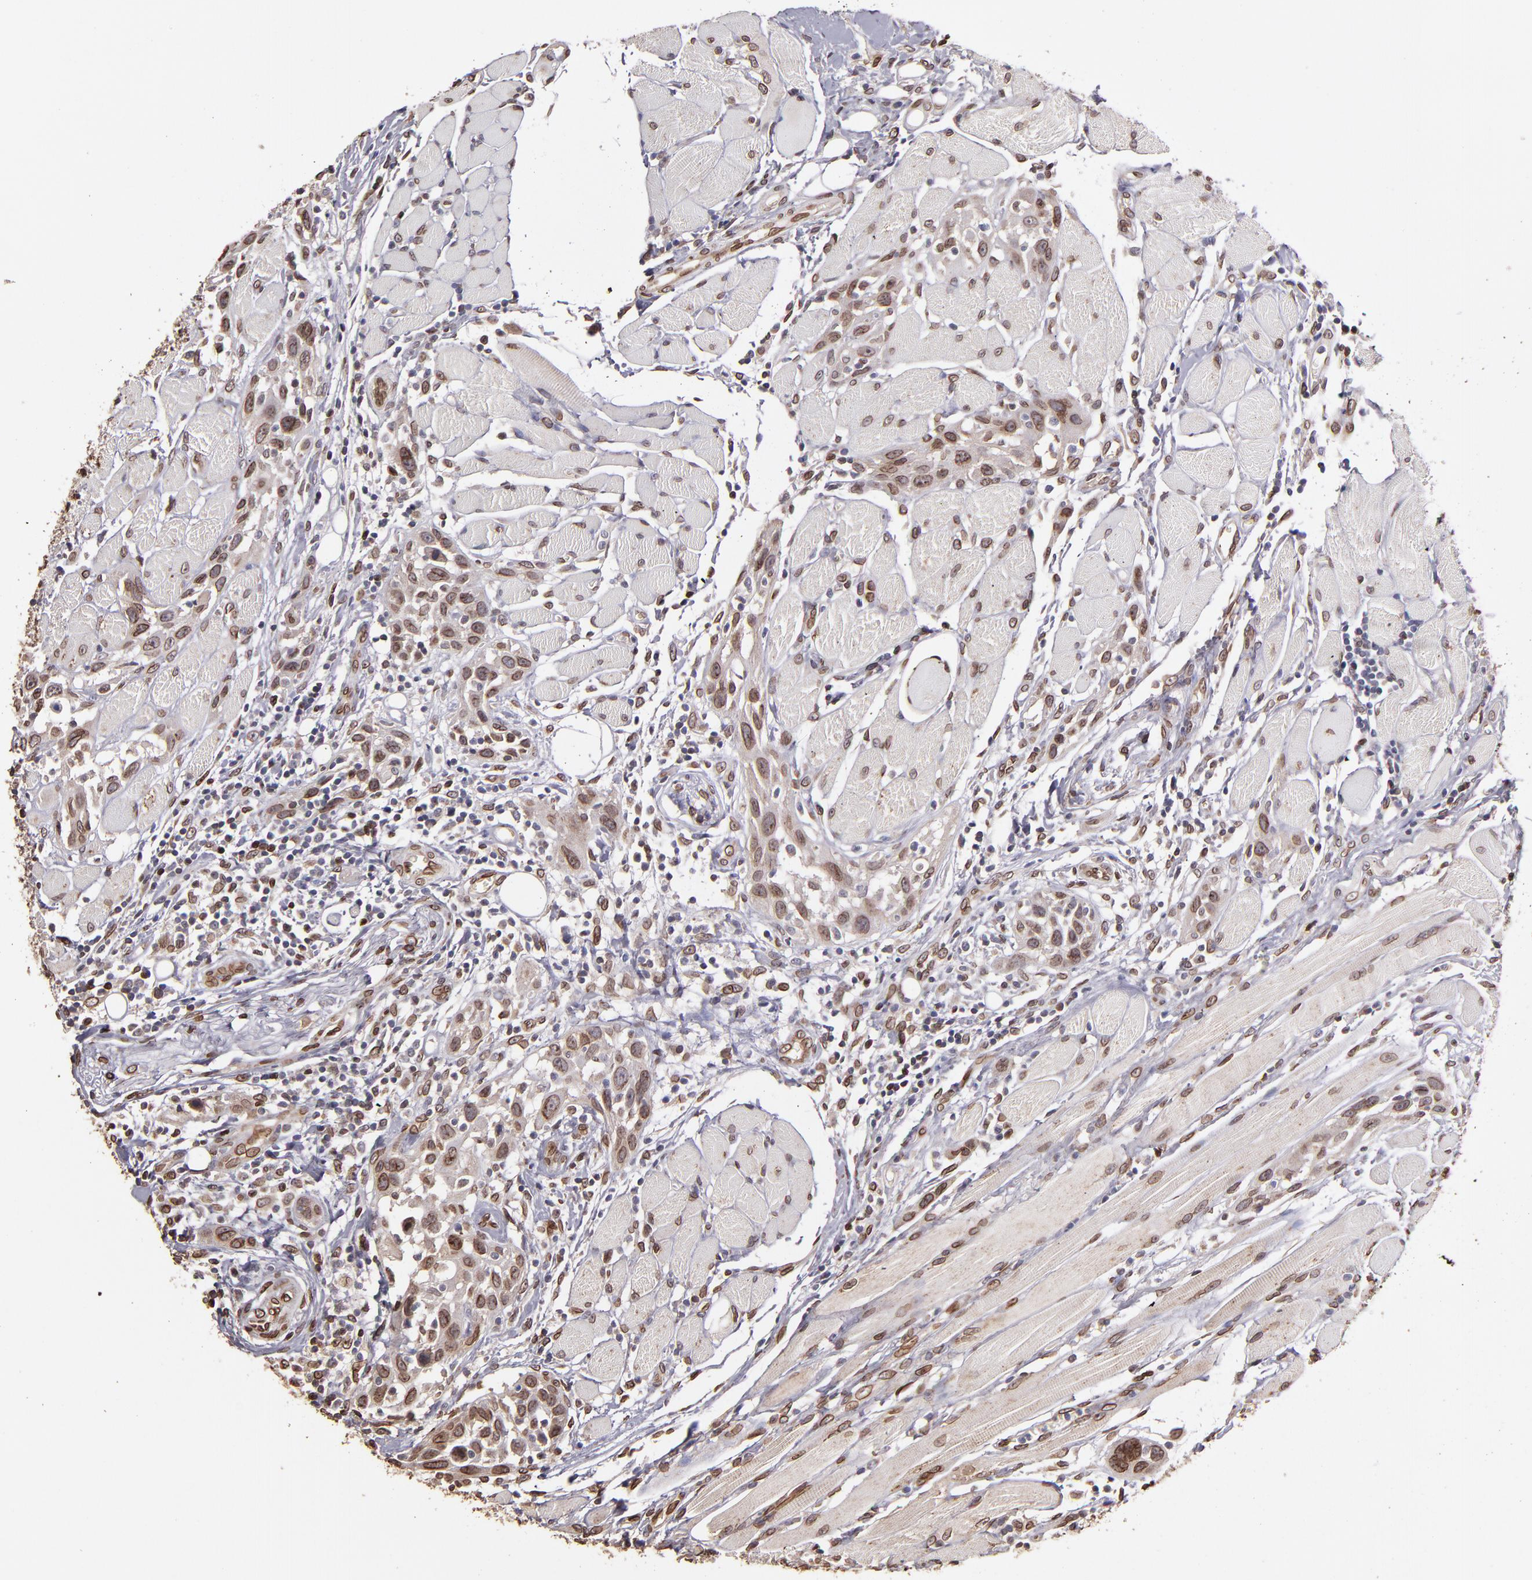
{"staining": {"intensity": "weak", "quantity": ">75%", "location": "cytoplasmic/membranous,nuclear"}, "tissue": "head and neck cancer", "cell_type": "Tumor cells", "image_type": "cancer", "snomed": [{"axis": "morphology", "description": "Squamous cell carcinoma, NOS"}, {"axis": "topography", "description": "Oral tissue"}, {"axis": "topography", "description": "Head-Neck"}], "caption": "Weak cytoplasmic/membranous and nuclear staining is identified in approximately >75% of tumor cells in head and neck cancer.", "gene": "PUM3", "patient": {"sex": "female", "age": 50}}